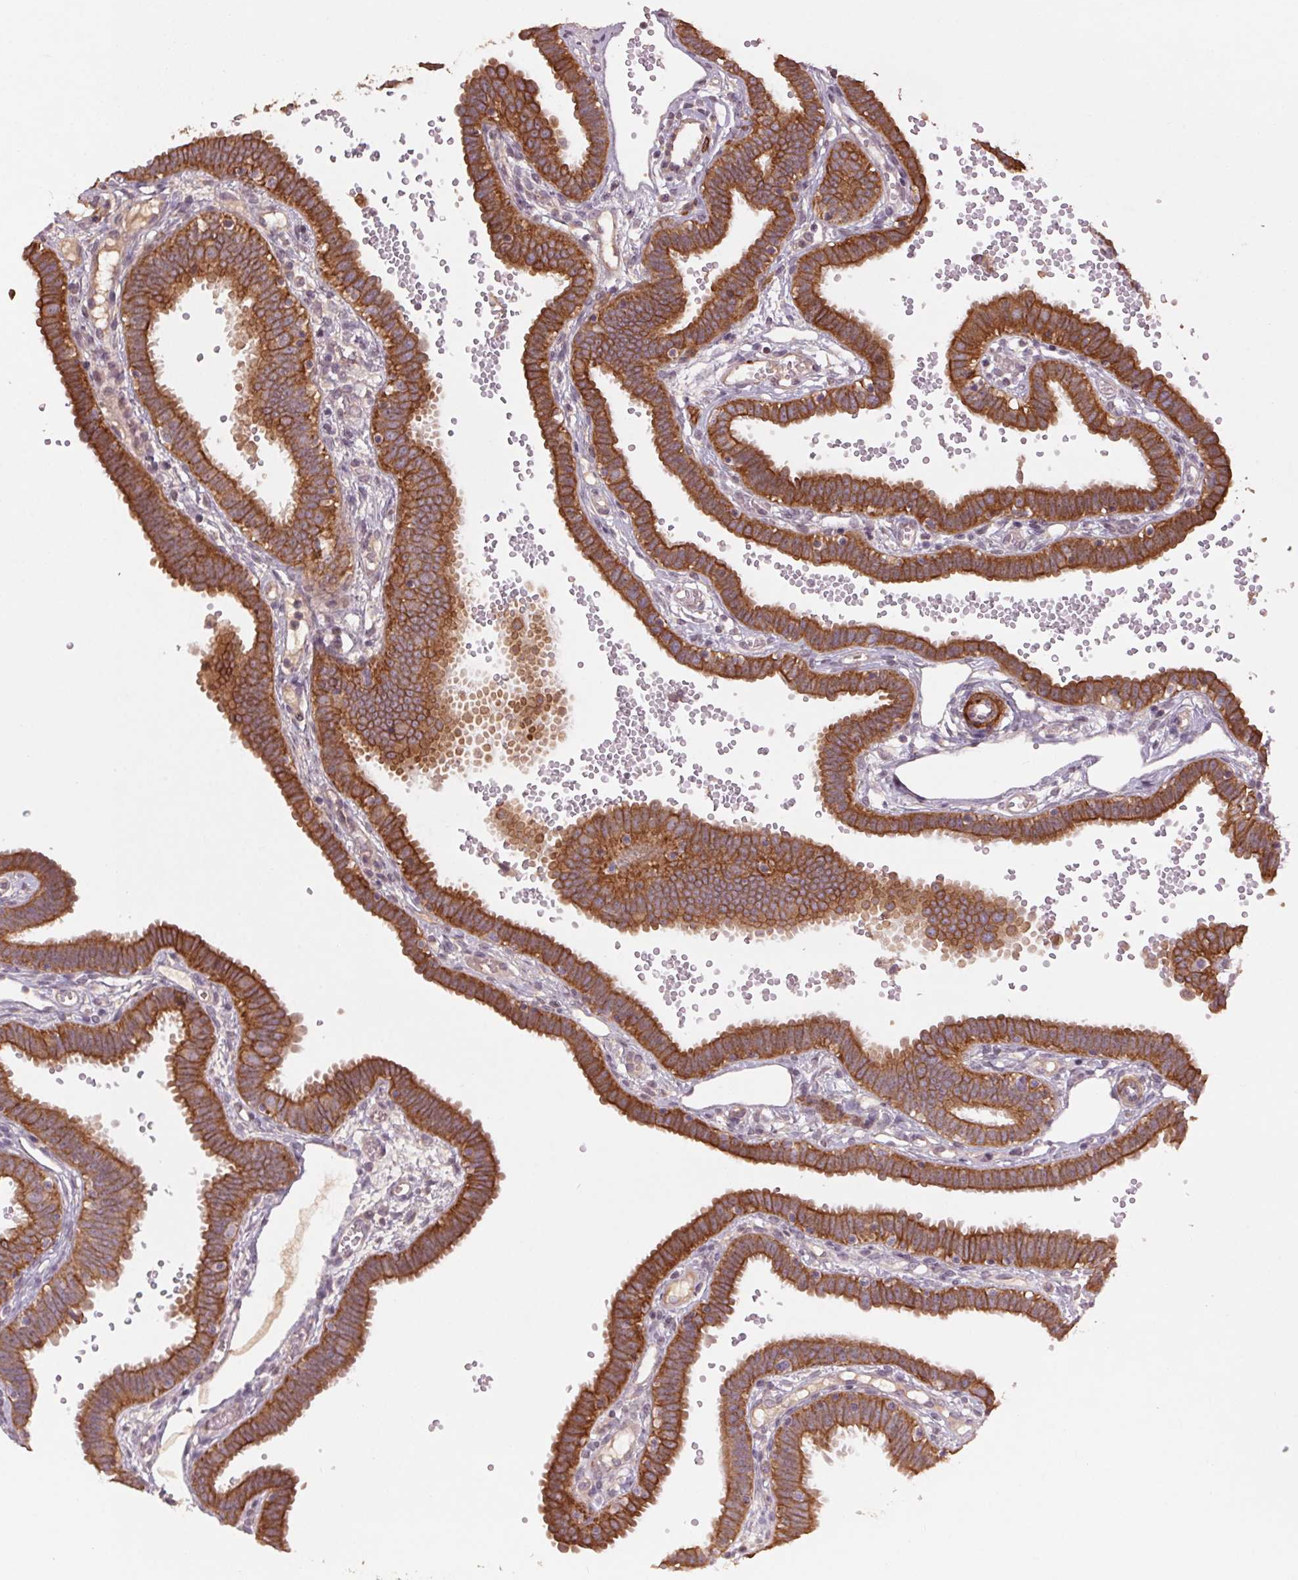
{"staining": {"intensity": "strong", "quantity": ">75%", "location": "cytoplasmic/membranous"}, "tissue": "fallopian tube", "cell_type": "Glandular cells", "image_type": "normal", "snomed": [{"axis": "morphology", "description": "Normal tissue, NOS"}, {"axis": "topography", "description": "Fallopian tube"}], "caption": "Fallopian tube stained for a protein (brown) reveals strong cytoplasmic/membranous positive staining in approximately >75% of glandular cells.", "gene": "SMLR1", "patient": {"sex": "female", "age": 37}}